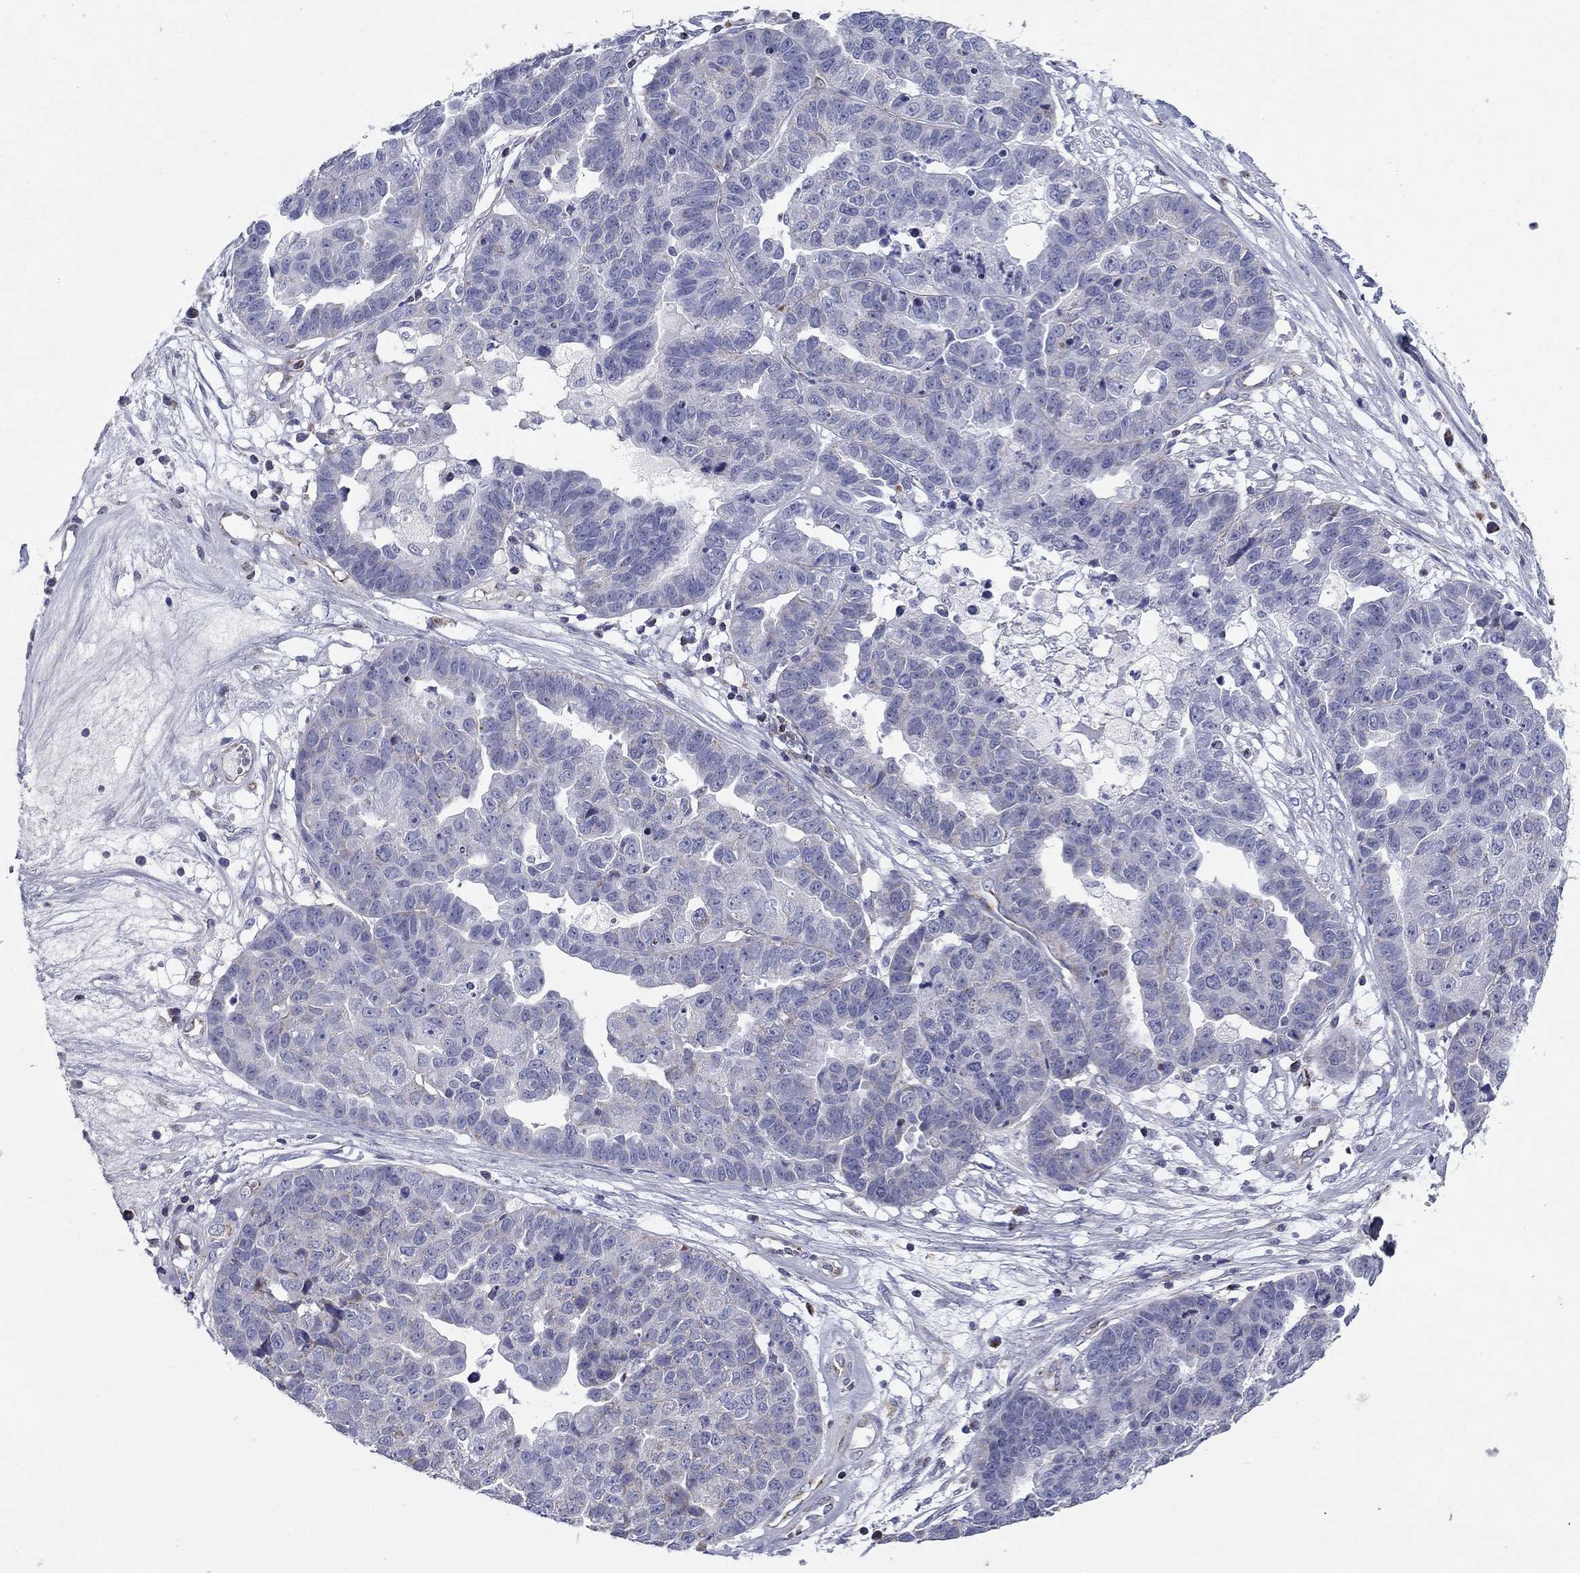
{"staining": {"intensity": "negative", "quantity": "none", "location": "none"}, "tissue": "ovarian cancer", "cell_type": "Tumor cells", "image_type": "cancer", "snomed": [{"axis": "morphology", "description": "Cystadenocarcinoma, serous, NOS"}, {"axis": "topography", "description": "Ovary"}], "caption": "The image demonstrates no significant staining in tumor cells of serous cystadenocarcinoma (ovarian).", "gene": "NDUFA4L2", "patient": {"sex": "female", "age": 87}}